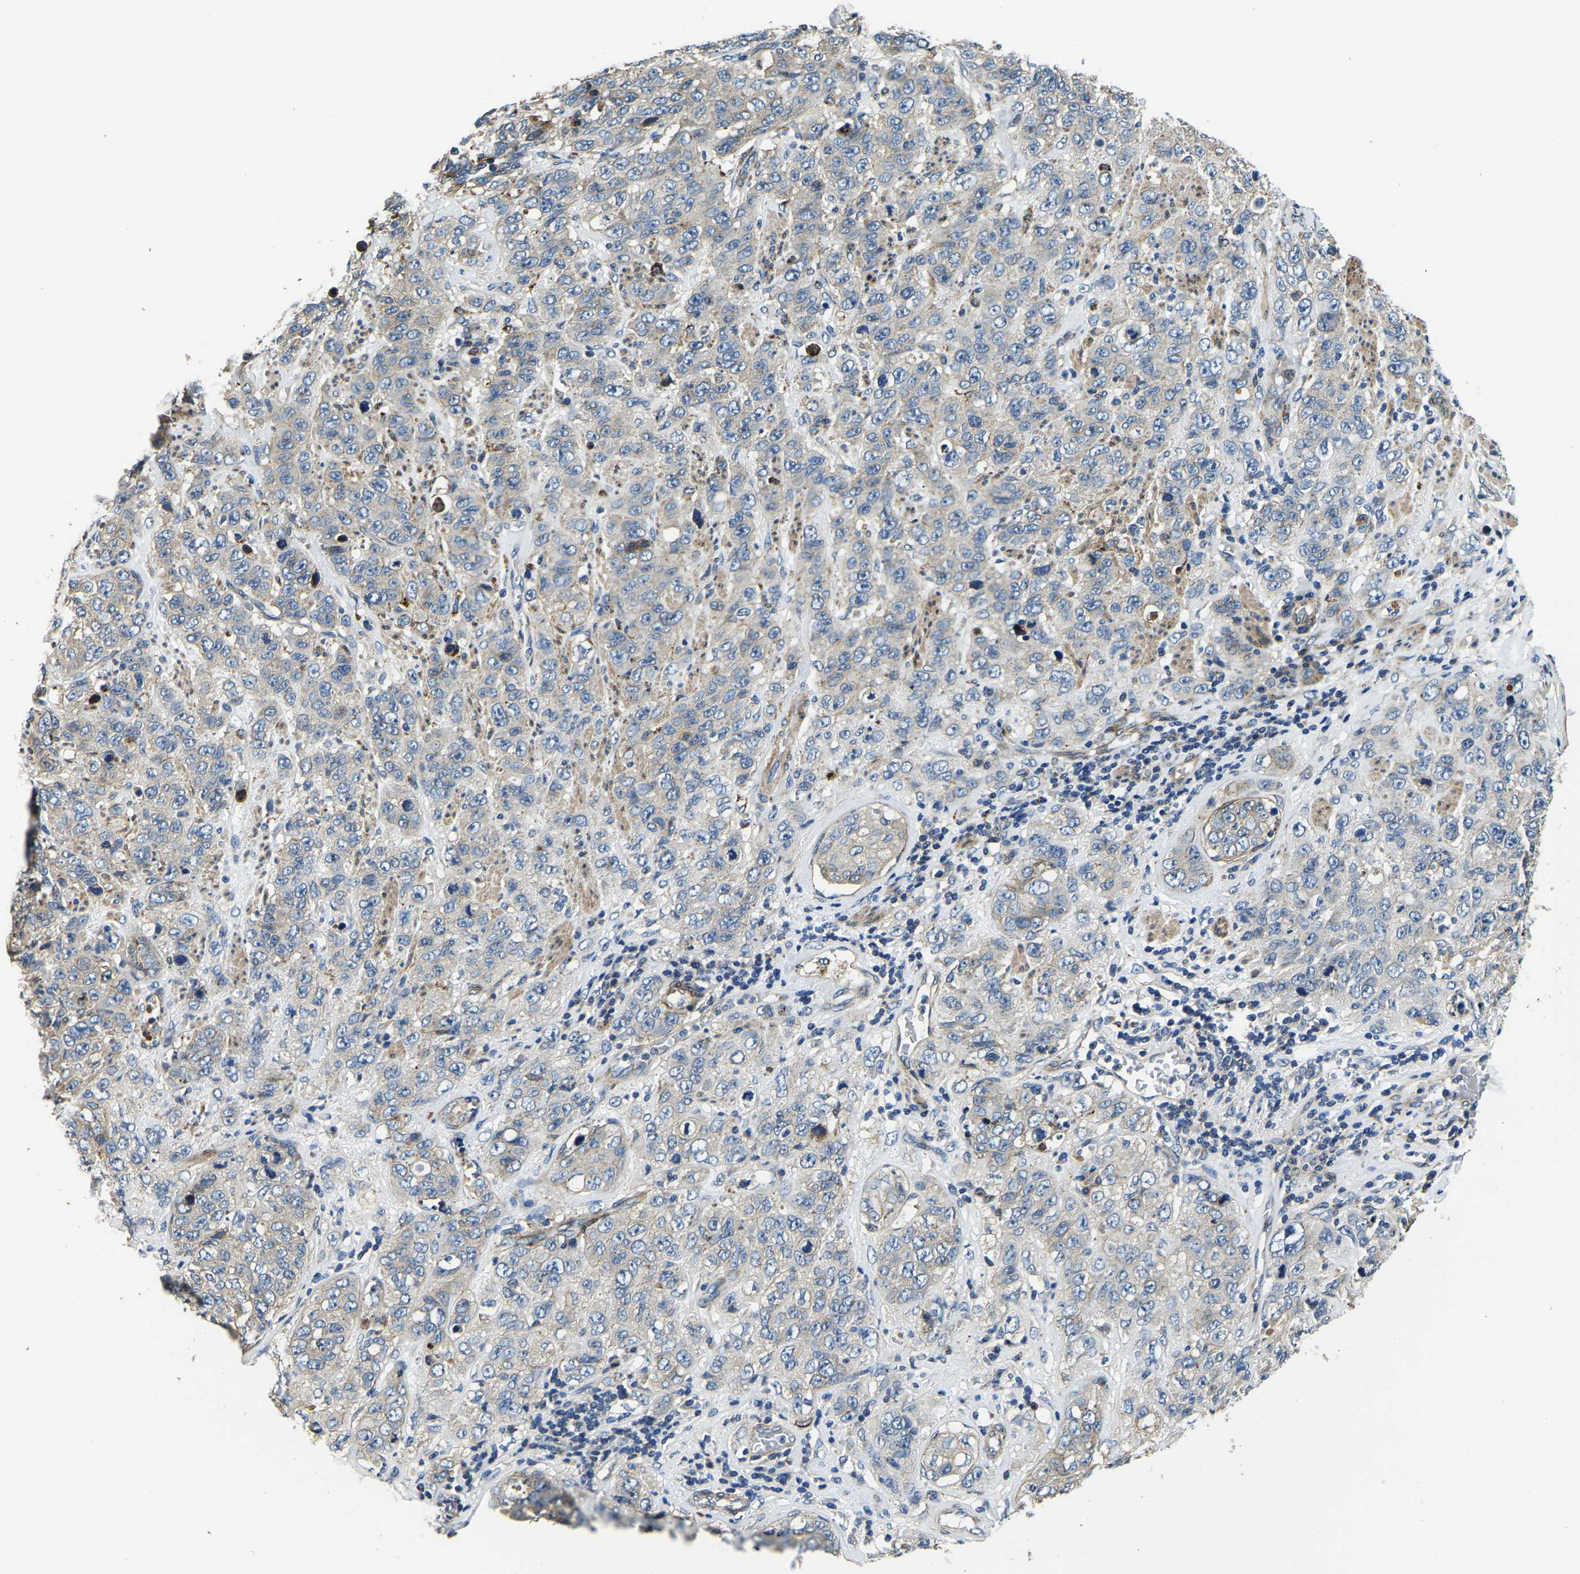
{"staining": {"intensity": "weak", "quantity": "<25%", "location": "cytoplasmic/membranous"}, "tissue": "stomach cancer", "cell_type": "Tumor cells", "image_type": "cancer", "snomed": [{"axis": "morphology", "description": "Adenocarcinoma, NOS"}, {"axis": "topography", "description": "Stomach"}], "caption": "Tumor cells show no significant protein staining in stomach adenocarcinoma. (DAB IHC visualized using brightfield microscopy, high magnification).", "gene": "RNF39", "patient": {"sex": "male", "age": 48}}